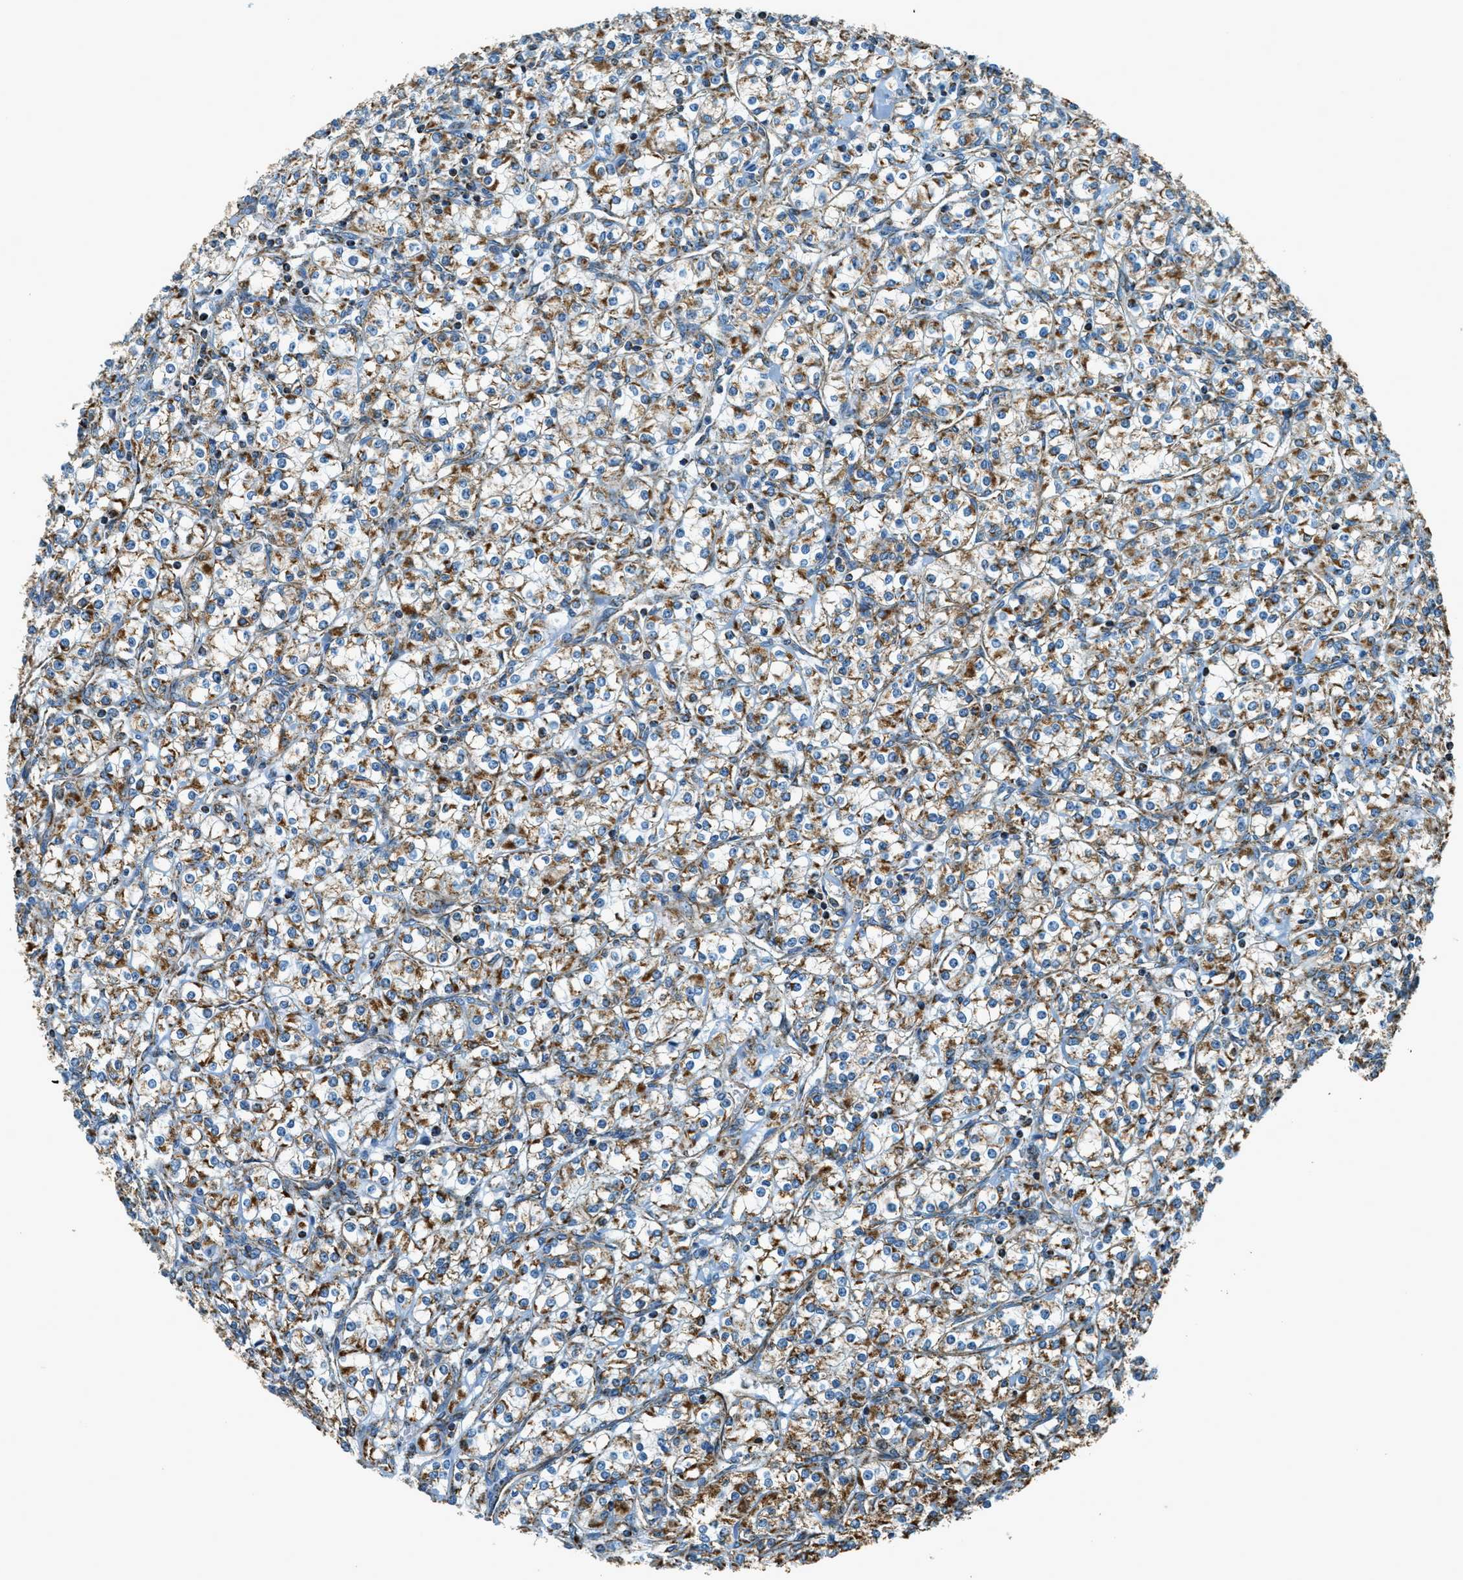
{"staining": {"intensity": "moderate", "quantity": ">75%", "location": "cytoplasmic/membranous"}, "tissue": "renal cancer", "cell_type": "Tumor cells", "image_type": "cancer", "snomed": [{"axis": "morphology", "description": "Adenocarcinoma, NOS"}, {"axis": "topography", "description": "Kidney"}], "caption": "Renal cancer (adenocarcinoma) was stained to show a protein in brown. There is medium levels of moderate cytoplasmic/membranous expression in approximately >75% of tumor cells.", "gene": "CHST15", "patient": {"sex": "male", "age": 77}}